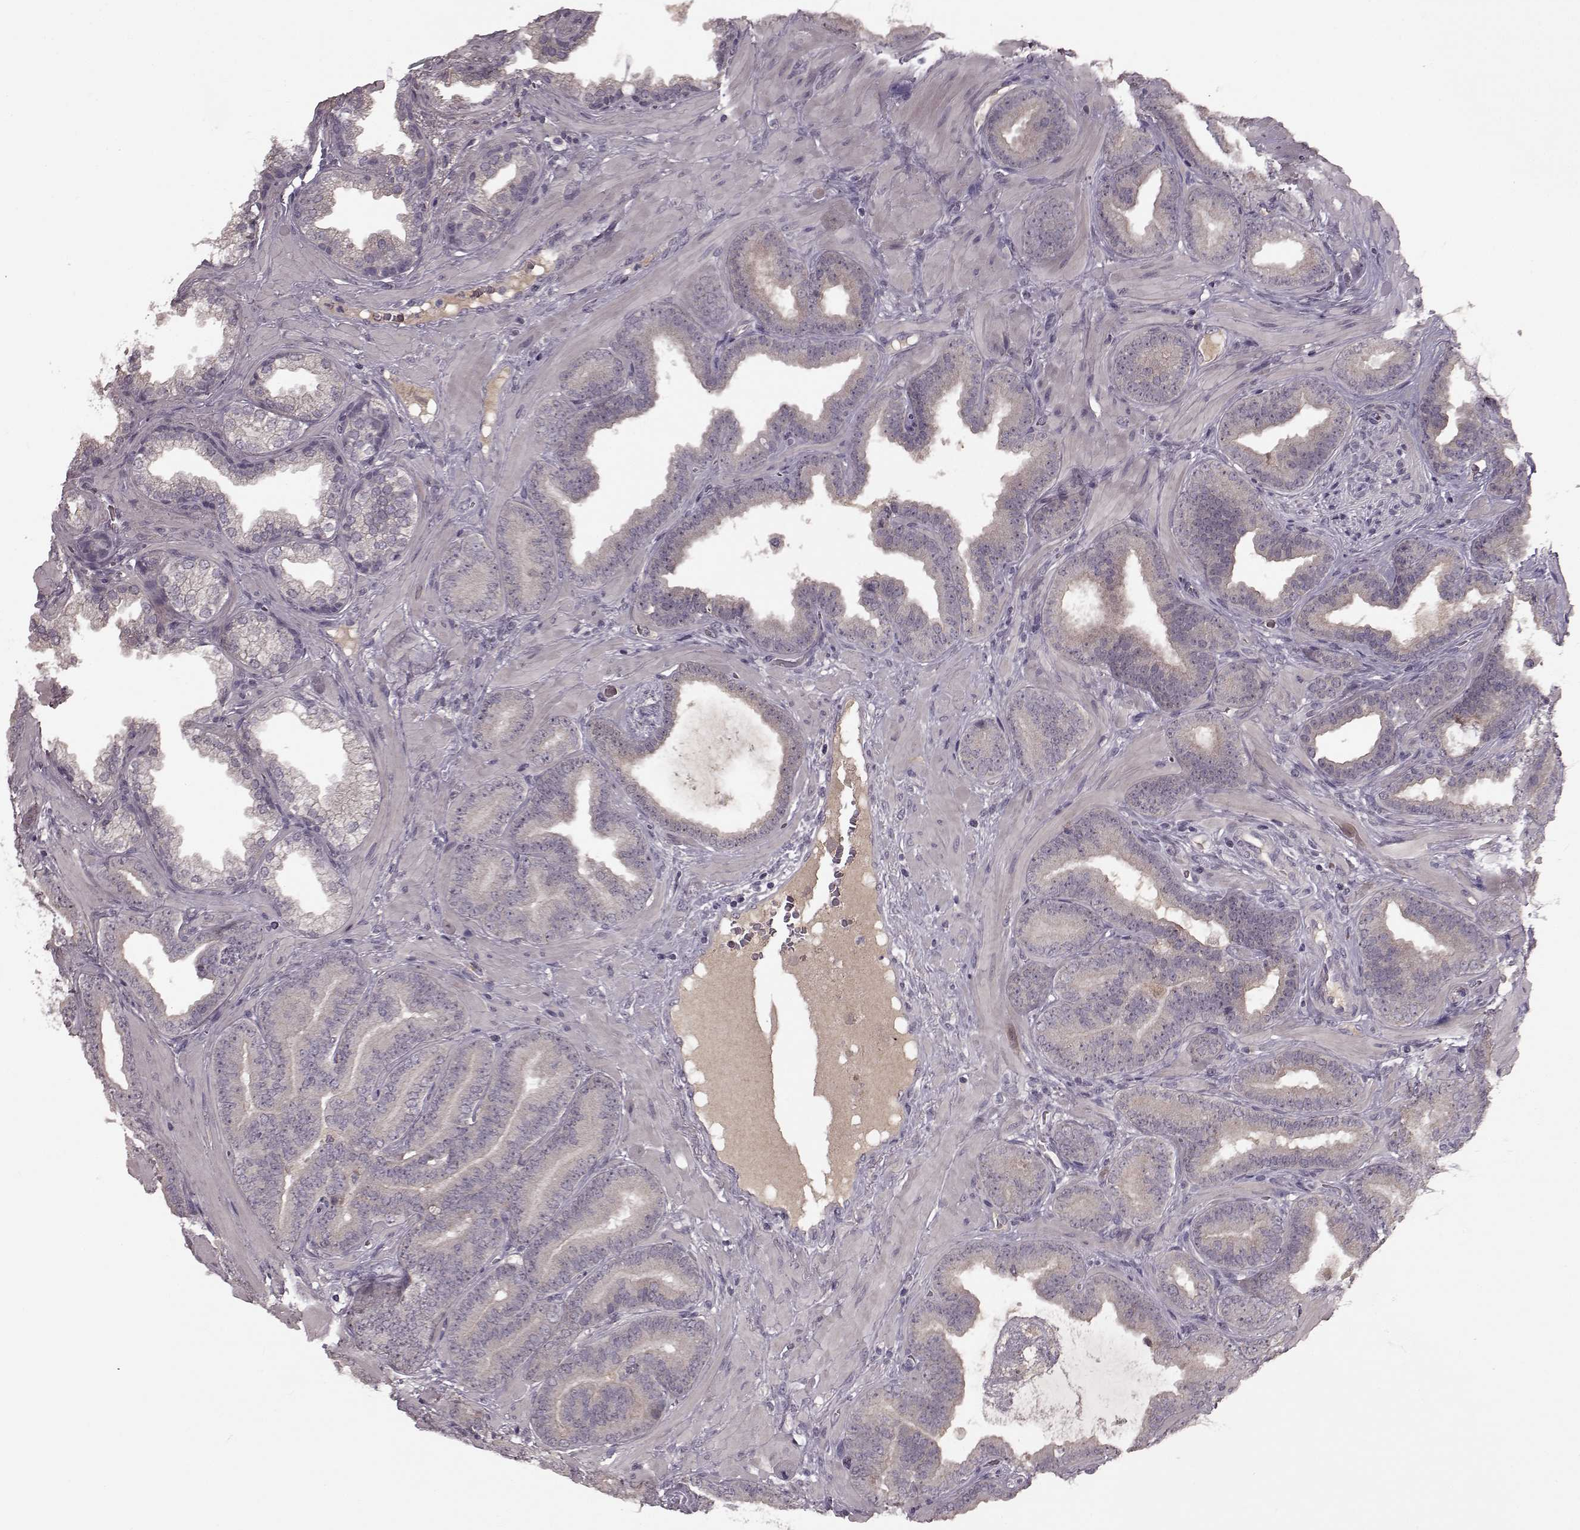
{"staining": {"intensity": "negative", "quantity": "none", "location": "none"}, "tissue": "prostate cancer", "cell_type": "Tumor cells", "image_type": "cancer", "snomed": [{"axis": "morphology", "description": "Adenocarcinoma, Low grade"}, {"axis": "topography", "description": "Prostate"}], "caption": "Micrograph shows no significant protein positivity in tumor cells of prostate cancer.", "gene": "SLC22A18", "patient": {"sex": "male", "age": 63}}